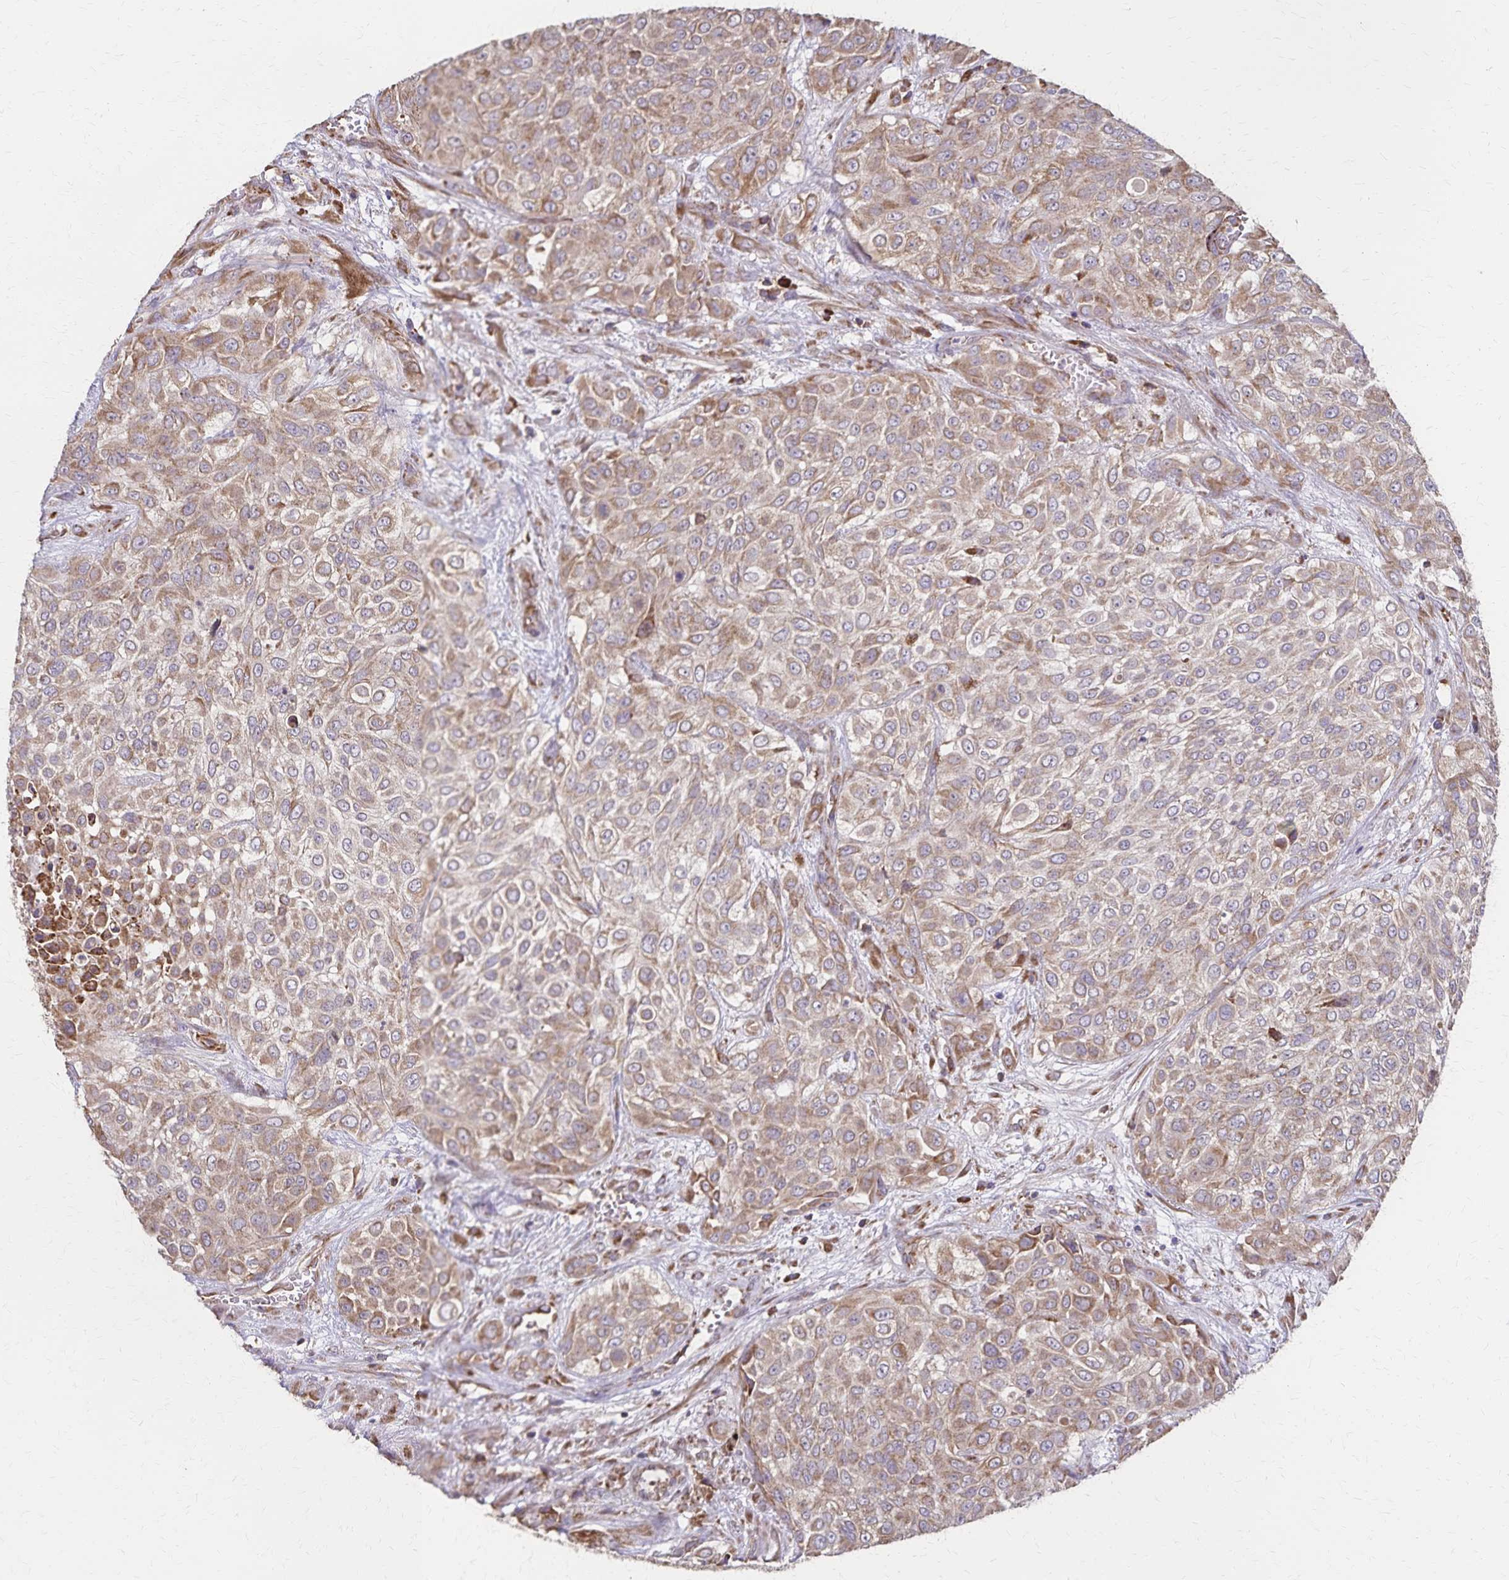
{"staining": {"intensity": "moderate", "quantity": ">75%", "location": "cytoplasmic/membranous"}, "tissue": "urothelial cancer", "cell_type": "Tumor cells", "image_type": "cancer", "snomed": [{"axis": "morphology", "description": "Urothelial carcinoma, High grade"}, {"axis": "topography", "description": "Urinary bladder"}], "caption": "Protein positivity by IHC shows moderate cytoplasmic/membranous staining in about >75% of tumor cells in high-grade urothelial carcinoma. (Brightfield microscopy of DAB IHC at high magnification).", "gene": "RNF10", "patient": {"sex": "male", "age": 57}}